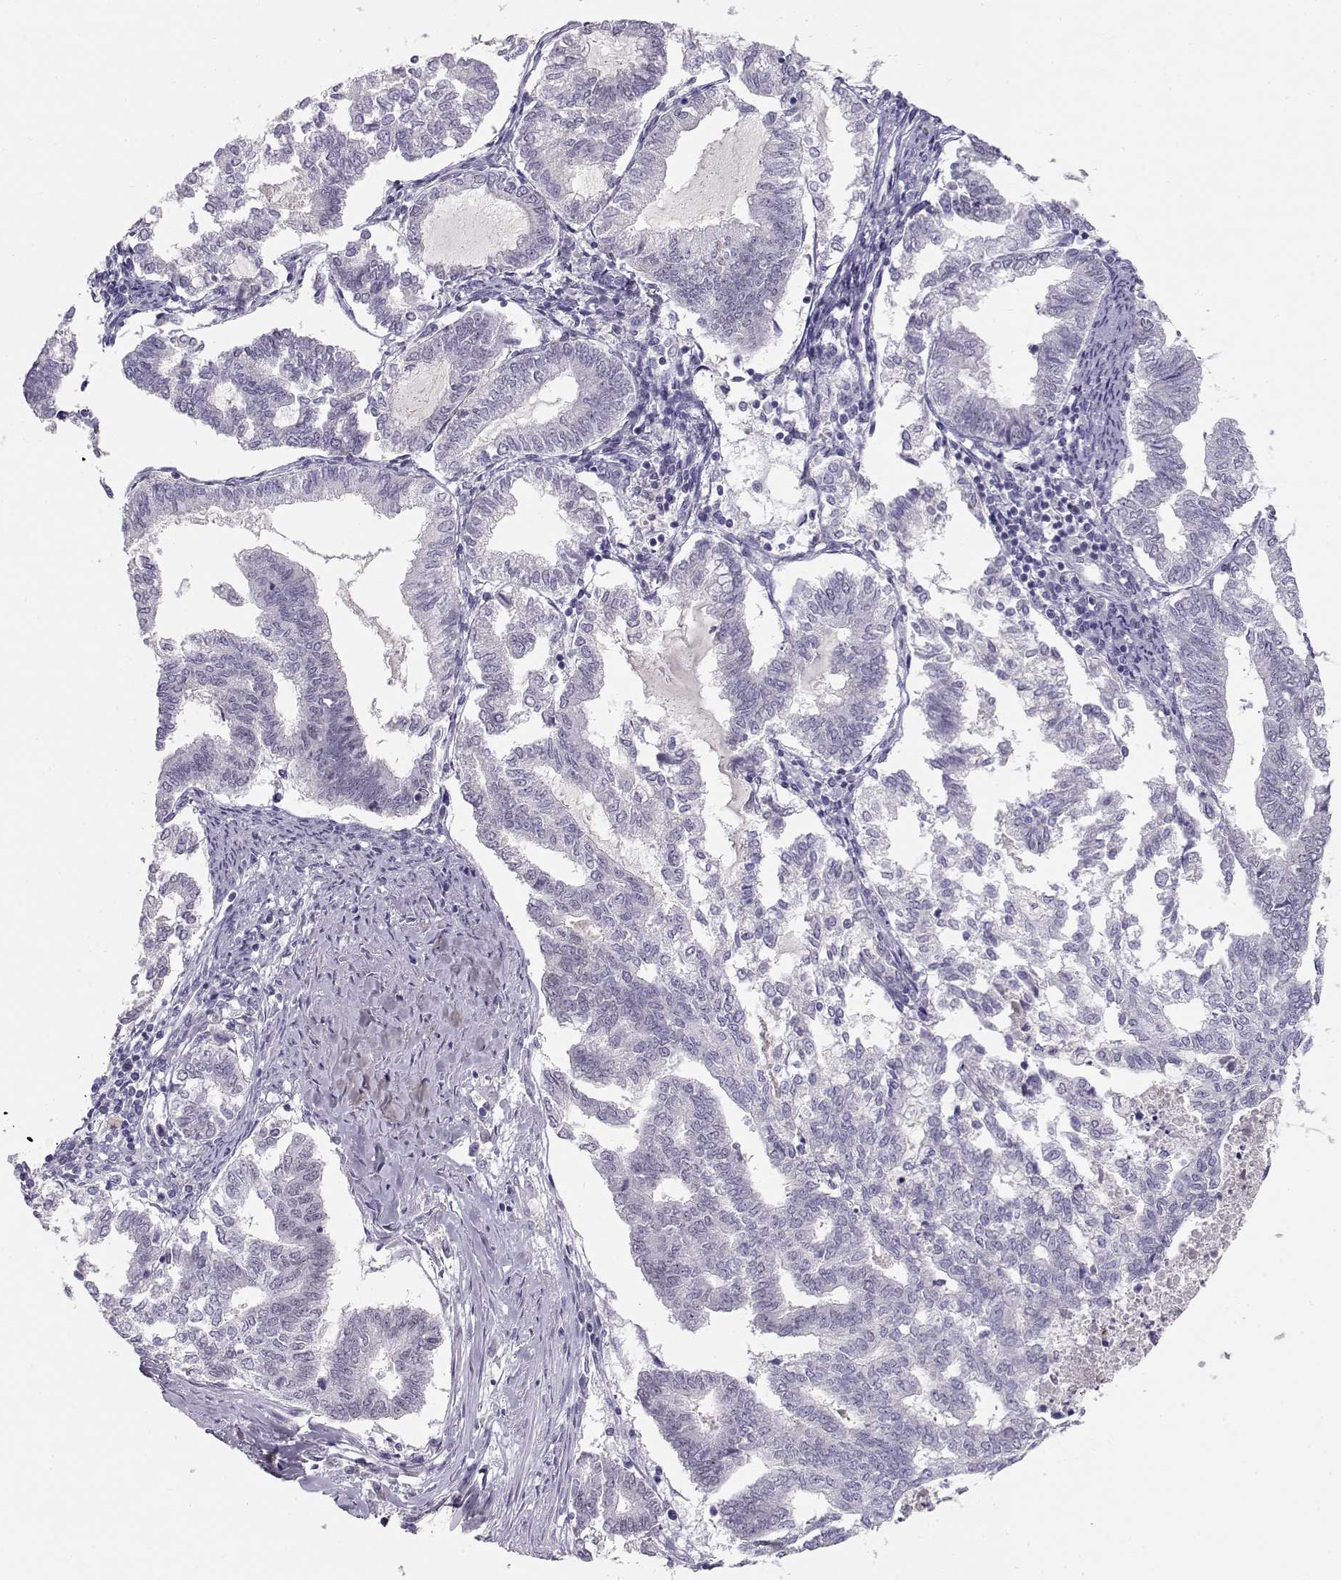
{"staining": {"intensity": "negative", "quantity": "none", "location": "none"}, "tissue": "endometrial cancer", "cell_type": "Tumor cells", "image_type": "cancer", "snomed": [{"axis": "morphology", "description": "Adenocarcinoma, NOS"}, {"axis": "topography", "description": "Endometrium"}], "caption": "Immunohistochemistry (IHC) image of human endometrial cancer (adenocarcinoma) stained for a protein (brown), which demonstrates no expression in tumor cells.", "gene": "OPN5", "patient": {"sex": "female", "age": 79}}